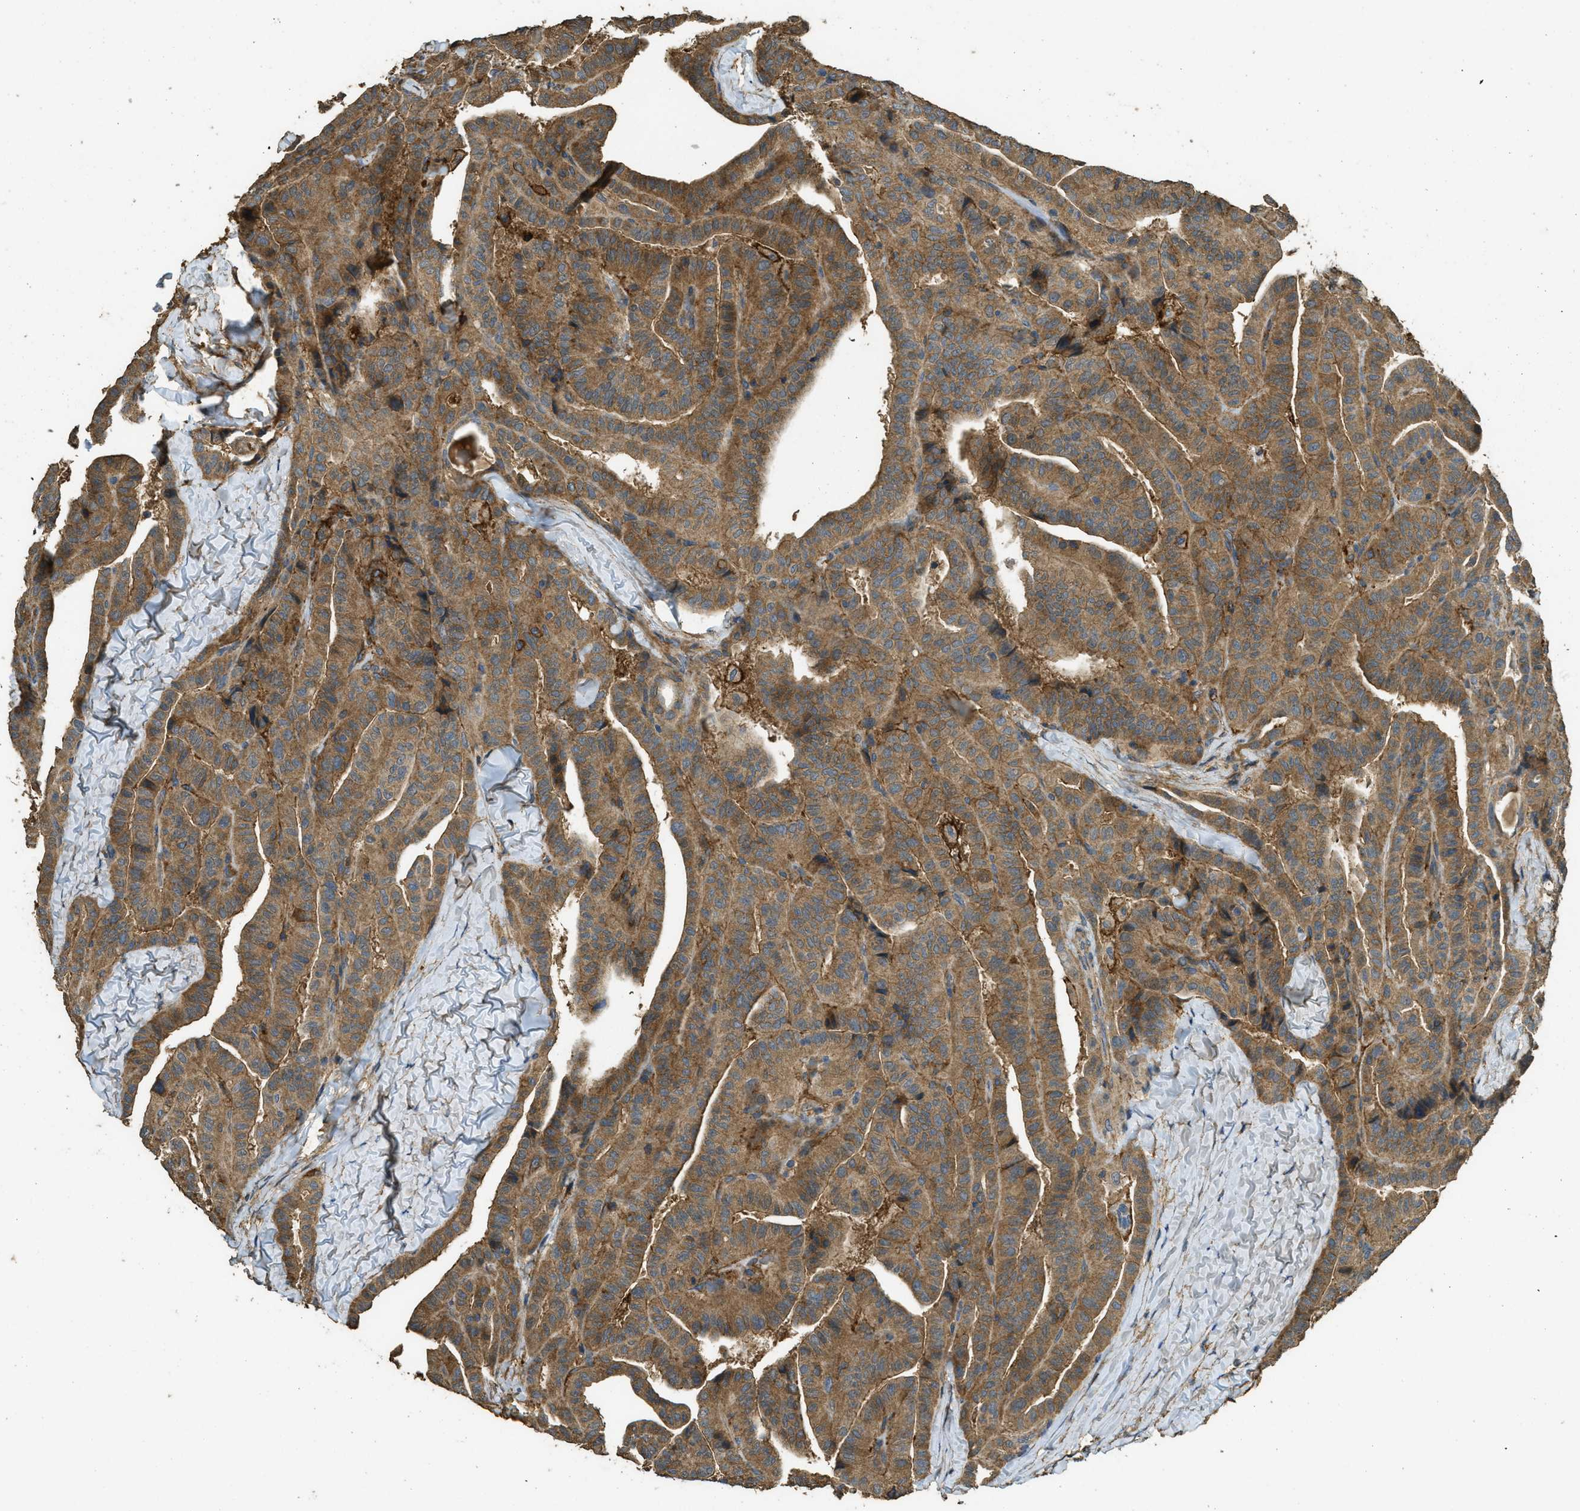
{"staining": {"intensity": "moderate", "quantity": ">75%", "location": "cytoplasmic/membranous"}, "tissue": "thyroid cancer", "cell_type": "Tumor cells", "image_type": "cancer", "snomed": [{"axis": "morphology", "description": "Papillary adenocarcinoma, NOS"}, {"axis": "topography", "description": "Thyroid gland"}], "caption": "Brown immunohistochemical staining in thyroid cancer (papillary adenocarcinoma) shows moderate cytoplasmic/membranous expression in approximately >75% of tumor cells.", "gene": "CD276", "patient": {"sex": "male", "age": 77}}